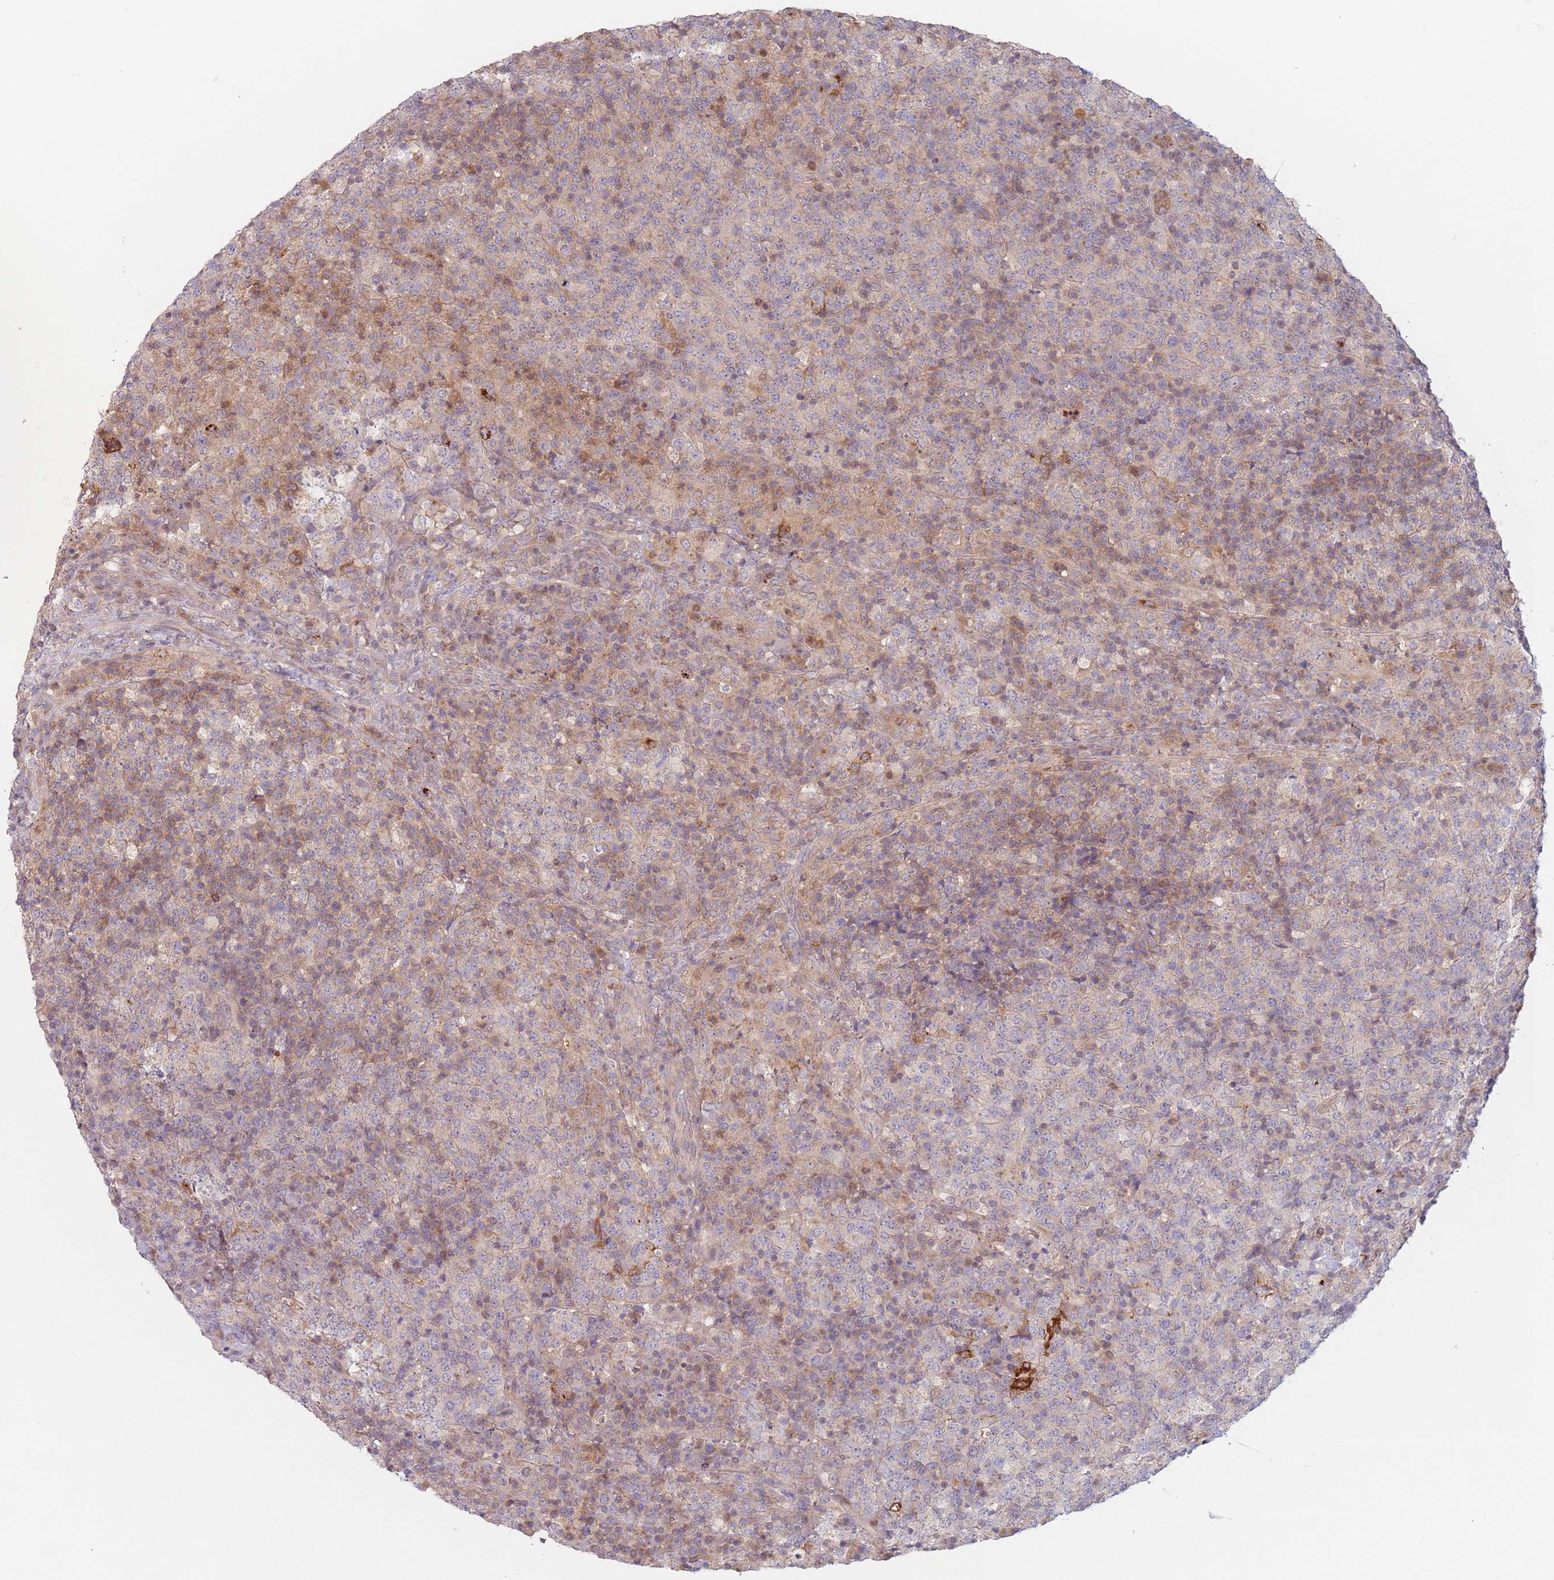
{"staining": {"intensity": "weak", "quantity": "25%-75%", "location": "cytoplasmic/membranous"}, "tissue": "lymphoma", "cell_type": "Tumor cells", "image_type": "cancer", "snomed": [{"axis": "morphology", "description": "Malignant lymphoma, non-Hodgkin's type, High grade"}, {"axis": "topography", "description": "Lymph node"}], "caption": "Human lymphoma stained for a protein (brown) reveals weak cytoplasmic/membranous positive staining in about 25%-75% of tumor cells.", "gene": "PPM1A", "patient": {"sex": "male", "age": 54}}